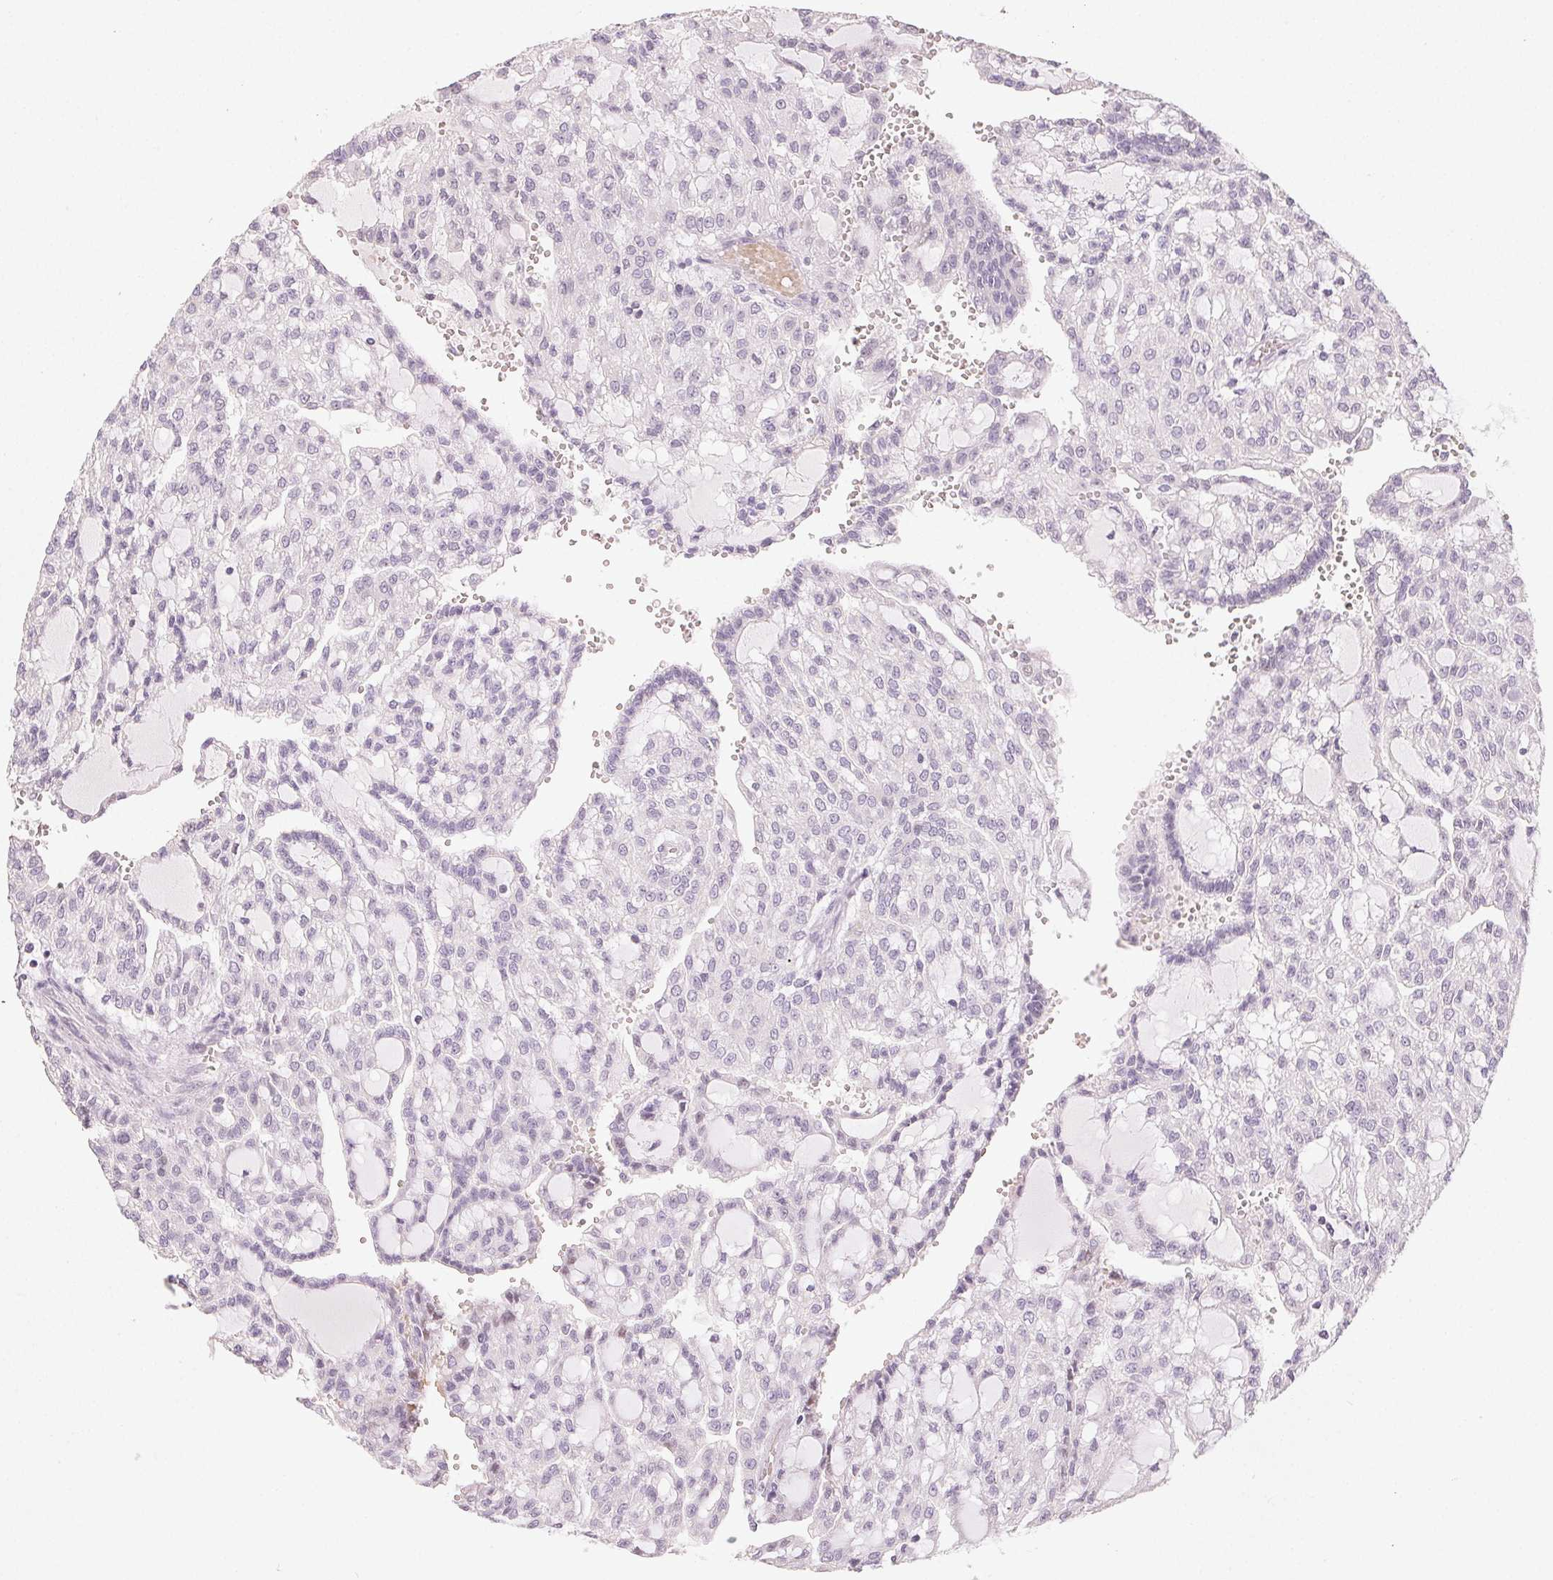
{"staining": {"intensity": "negative", "quantity": "none", "location": "none"}, "tissue": "renal cancer", "cell_type": "Tumor cells", "image_type": "cancer", "snomed": [{"axis": "morphology", "description": "Adenocarcinoma, NOS"}, {"axis": "topography", "description": "Kidney"}], "caption": "The histopathology image reveals no significant positivity in tumor cells of renal adenocarcinoma.", "gene": "LVRN", "patient": {"sex": "male", "age": 63}}